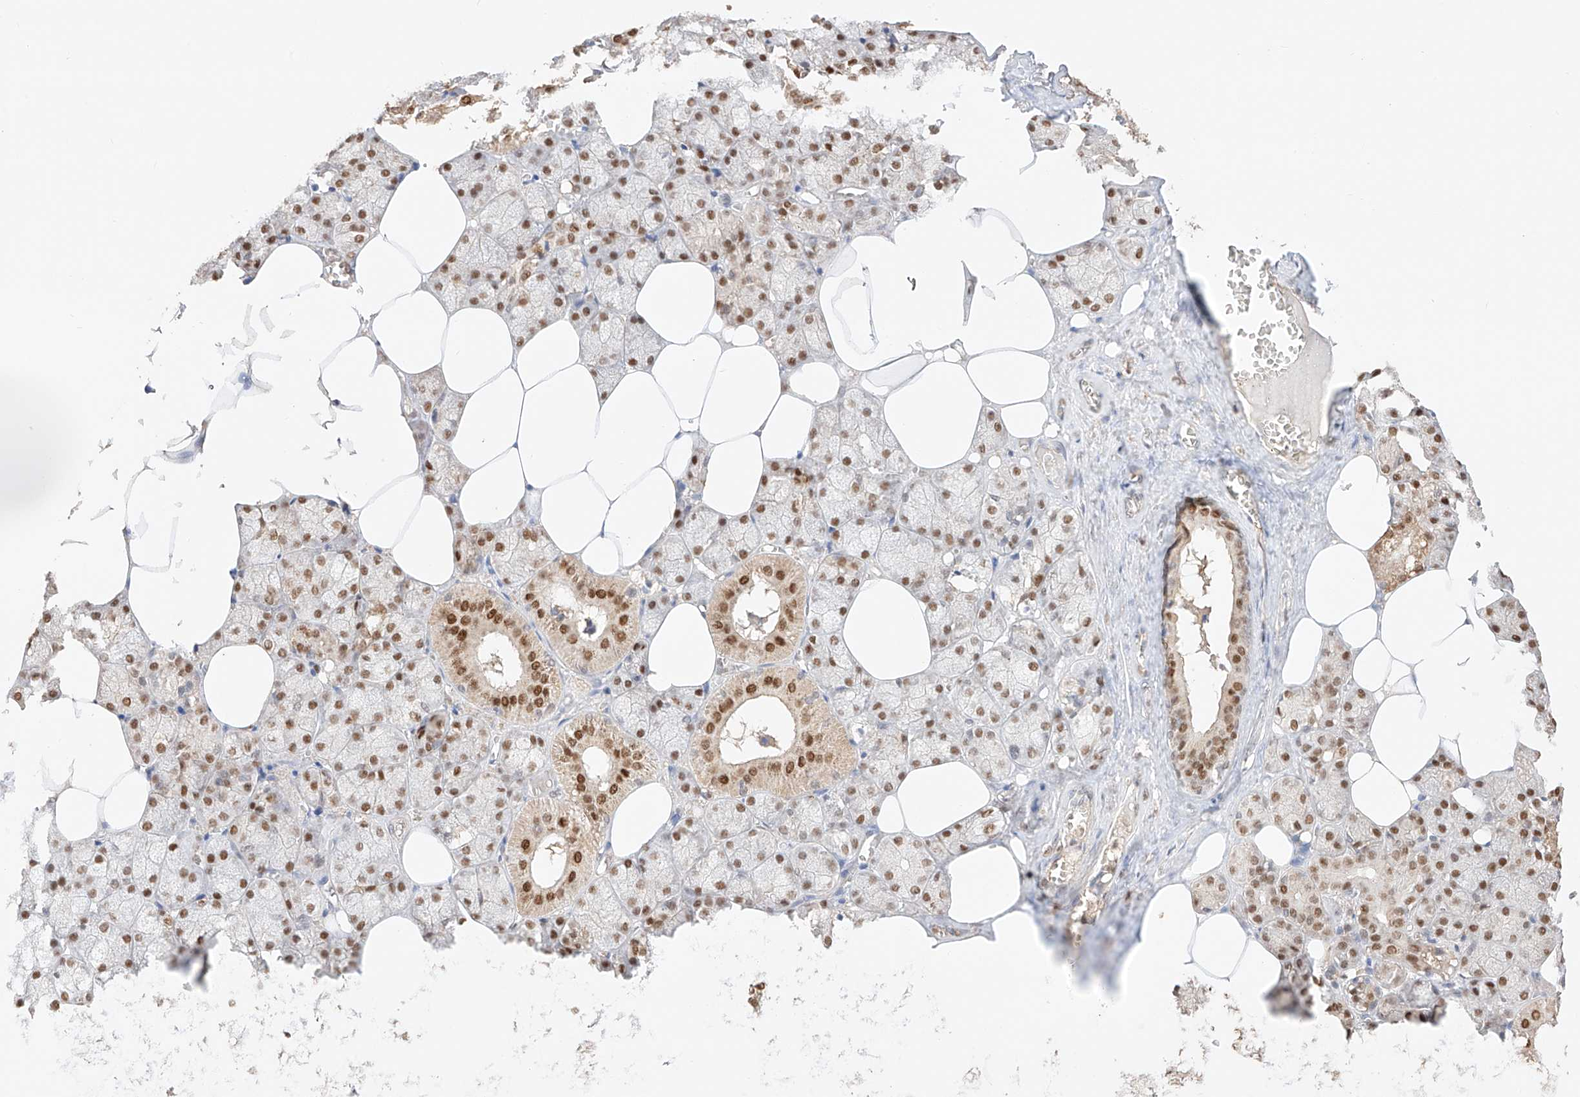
{"staining": {"intensity": "strong", "quantity": "25%-75%", "location": "nuclear"}, "tissue": "salivary gland", "cell_type": "Glandular cells", "image_type": "normal", "snomed": [{"axis": "morphology", "description": "Normal tissue, NOS"}, {"axis": "topography", "description": "Salivary gland"}], "caption": "A micrograph of human salivary gland stained for a protein displays strong nuclear brown staining in glandular cells. (brown staining indicates protein expression, while blue staining denotes nuclei).", "gene": "APIP", "patient": {"sex": "male", "age": 62}}